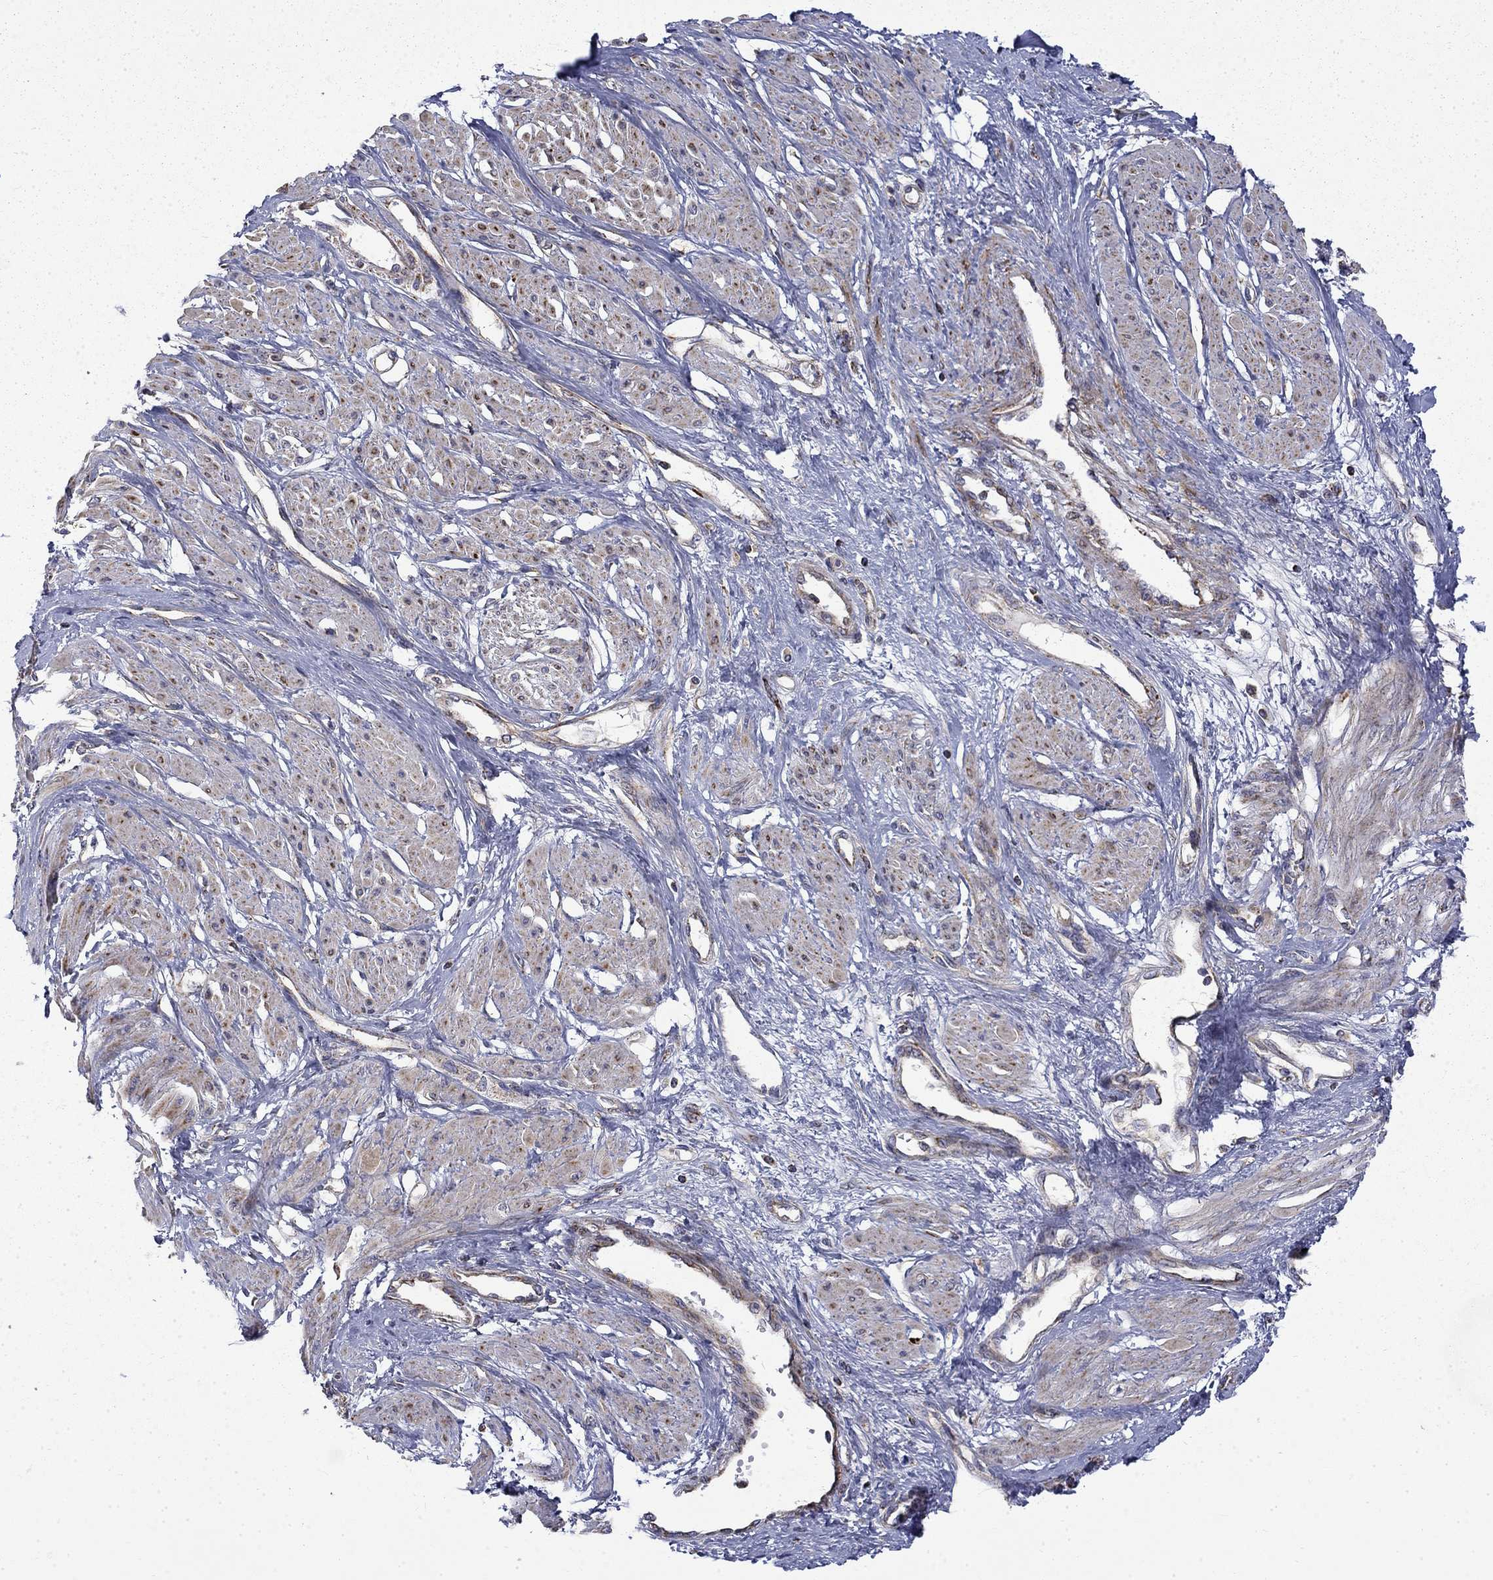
{"staining": {"intensity": "weak", "quantity": "25%-75%", "location": "cytoplasmic/membranous"}, "tissue": "smooth muscle", "cell_type": "Smooth muscle cells", "image_type": "normal", "snomed": [{"axis": "morphology", "description": "Normal tissue, NOS"}, {"axis": "topography", "description": "Smooth muscle"}, {"axis": "topography", "description": "Uterus"}], "caption": "IHC micrograph of benign smooth muscle stained for a protein (brown), which displays low levels of weak cytoplasmic/membranous positivity in about 25%-75% of smooth muscle cells.", "gene": "PCBP3", "patient": {"sex": "female", "age": 39}}